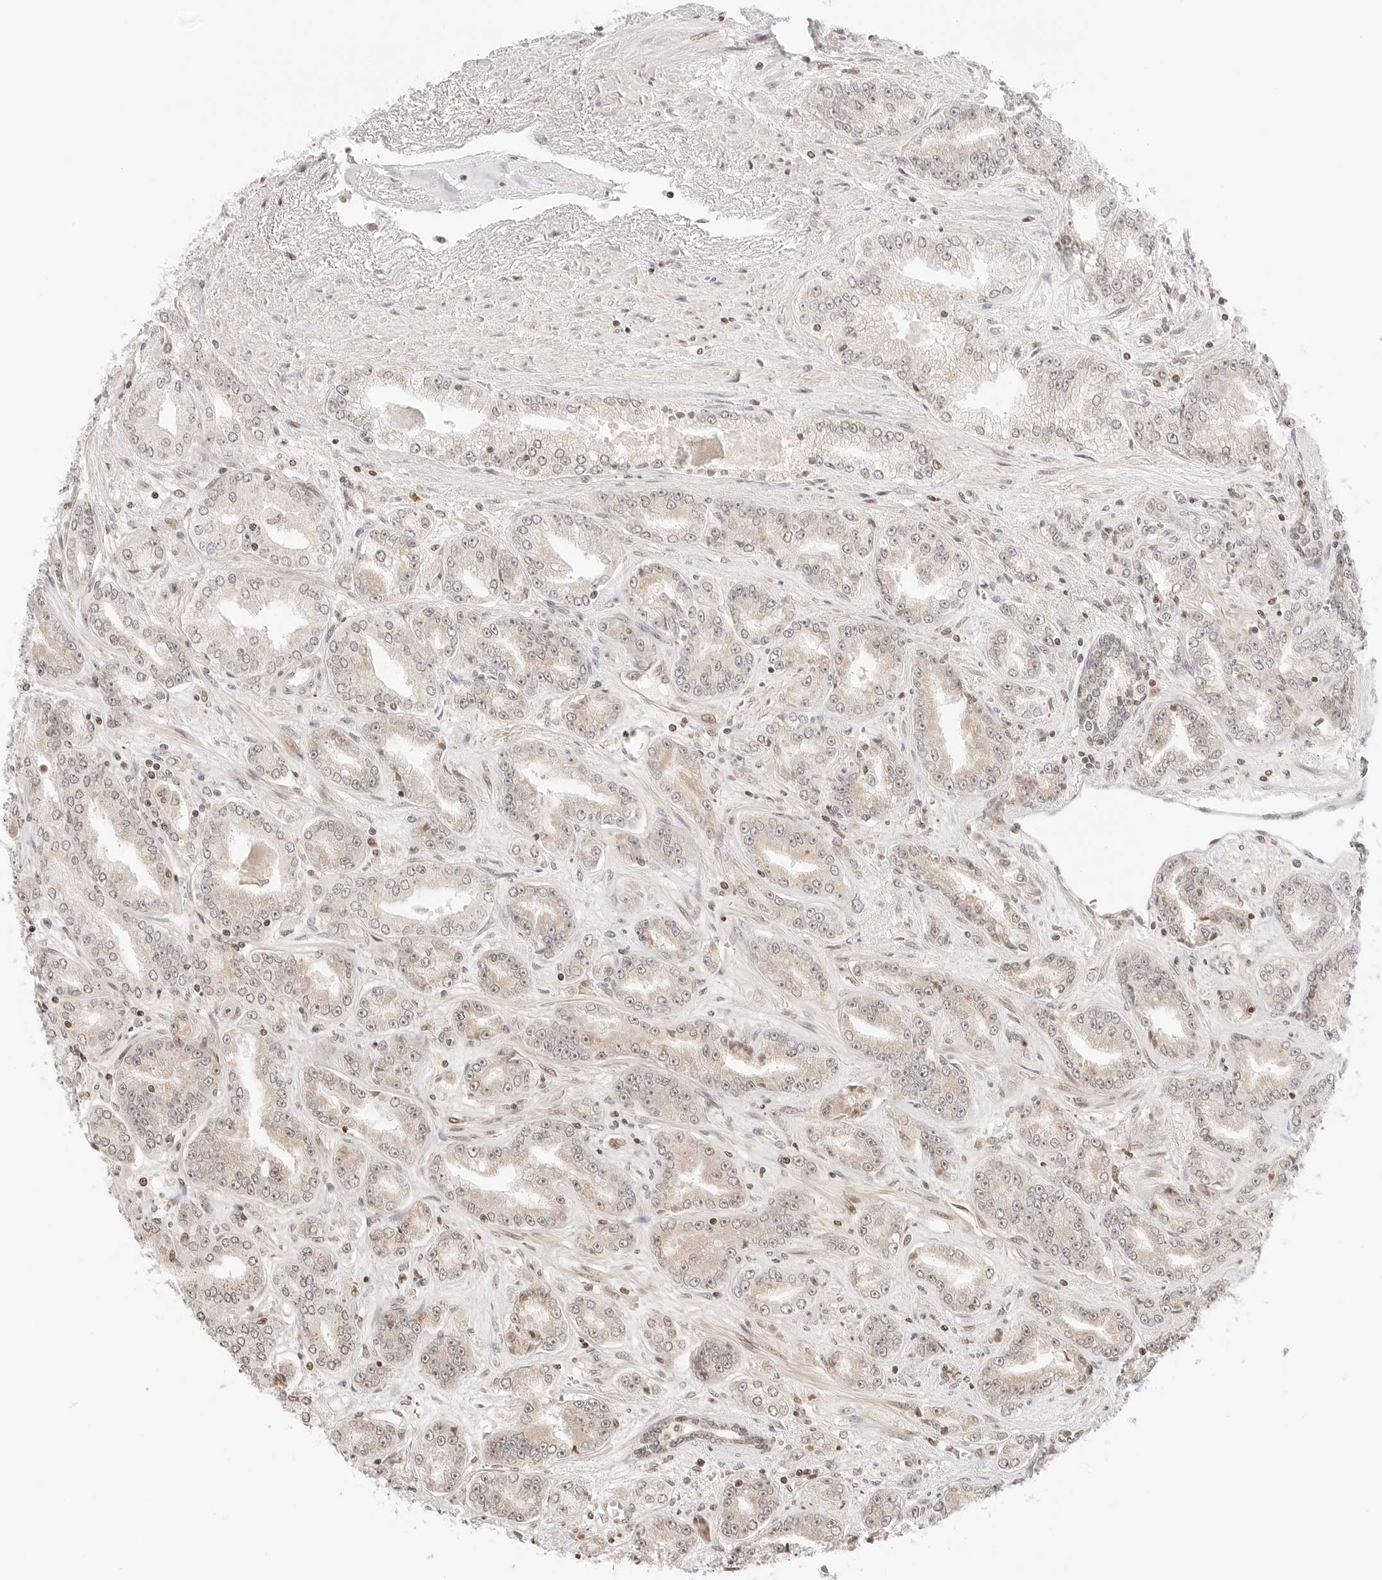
{"staining": {"intensity": "weak", "quantity": "<25%", "location": "cytoplasmic/membranous,nuclear"}, "tissue": "prostate cancer", "cell_type": "Tumor cells", "image_type": "cancer", "snomed": [{"axis": "morphology", "description": "Adenocarcinoma, High grade"}, {"axis": "topography", "description": "Prostate"}], "caption": "This is an immunohistochemistry photomicrograph of adenocarcinoma (high-grade) (prostate). There is no staining in tumor cells.", "gene": "RPS6KL1", "patient": {"sex": "male", "age": 71}}